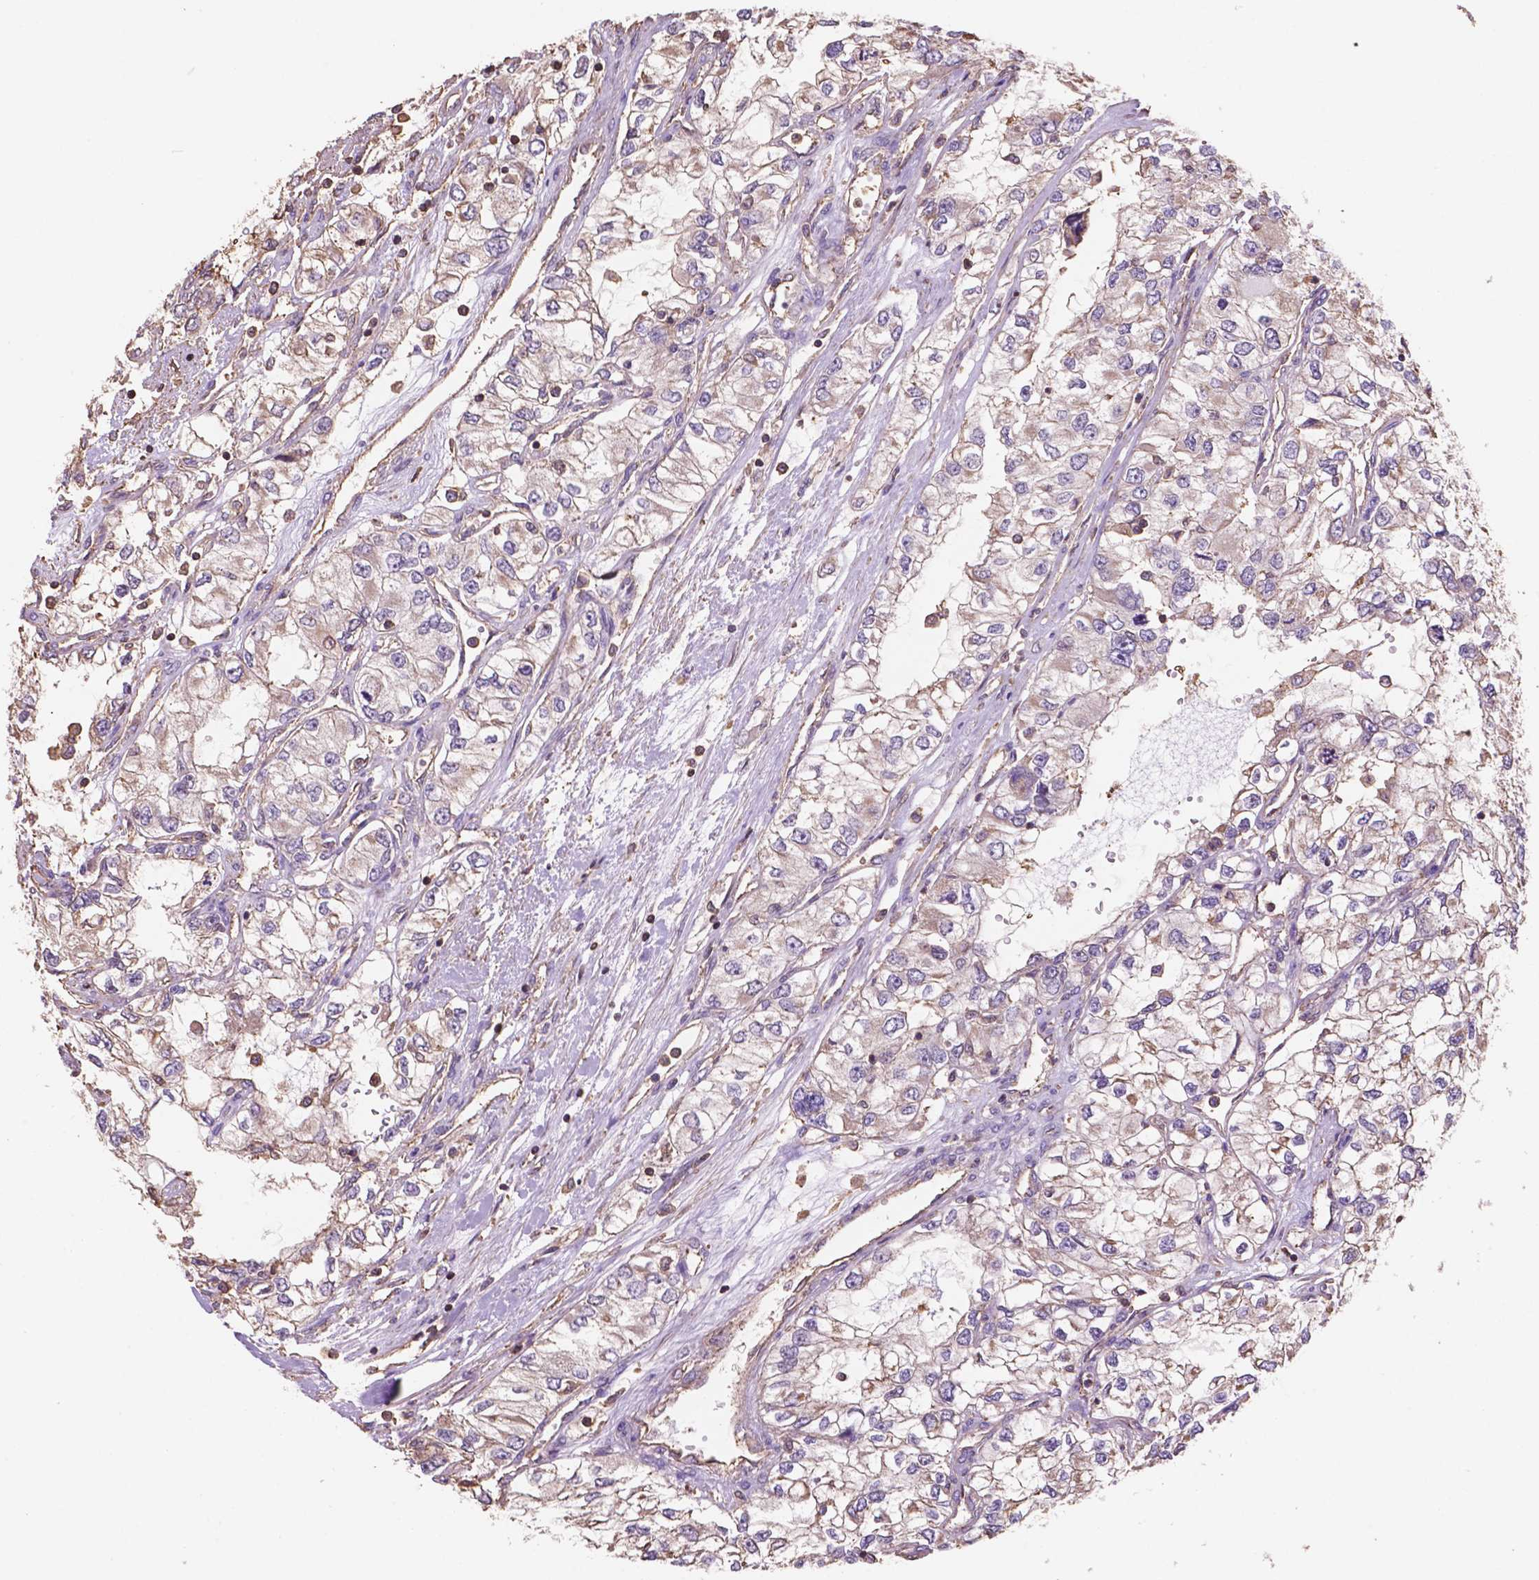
{"staining": {"intensity": "negative", "quantity": "none", "location": "none"}, "tissue": "renal cancer", "cell_type": "Tumor cells", "image_type": "cancer", "snomed": [{"axis": "morphology", "description": "Adenocarcinoma, NOS"}, {"axis": "topography", "description": "Kidney"}], "caption": "Tumor cells show no significant protein staining in renal cancer (adenocarcinoma).", "gene": "NIPA2", "patient": {"sex": "female", "age": 59}}